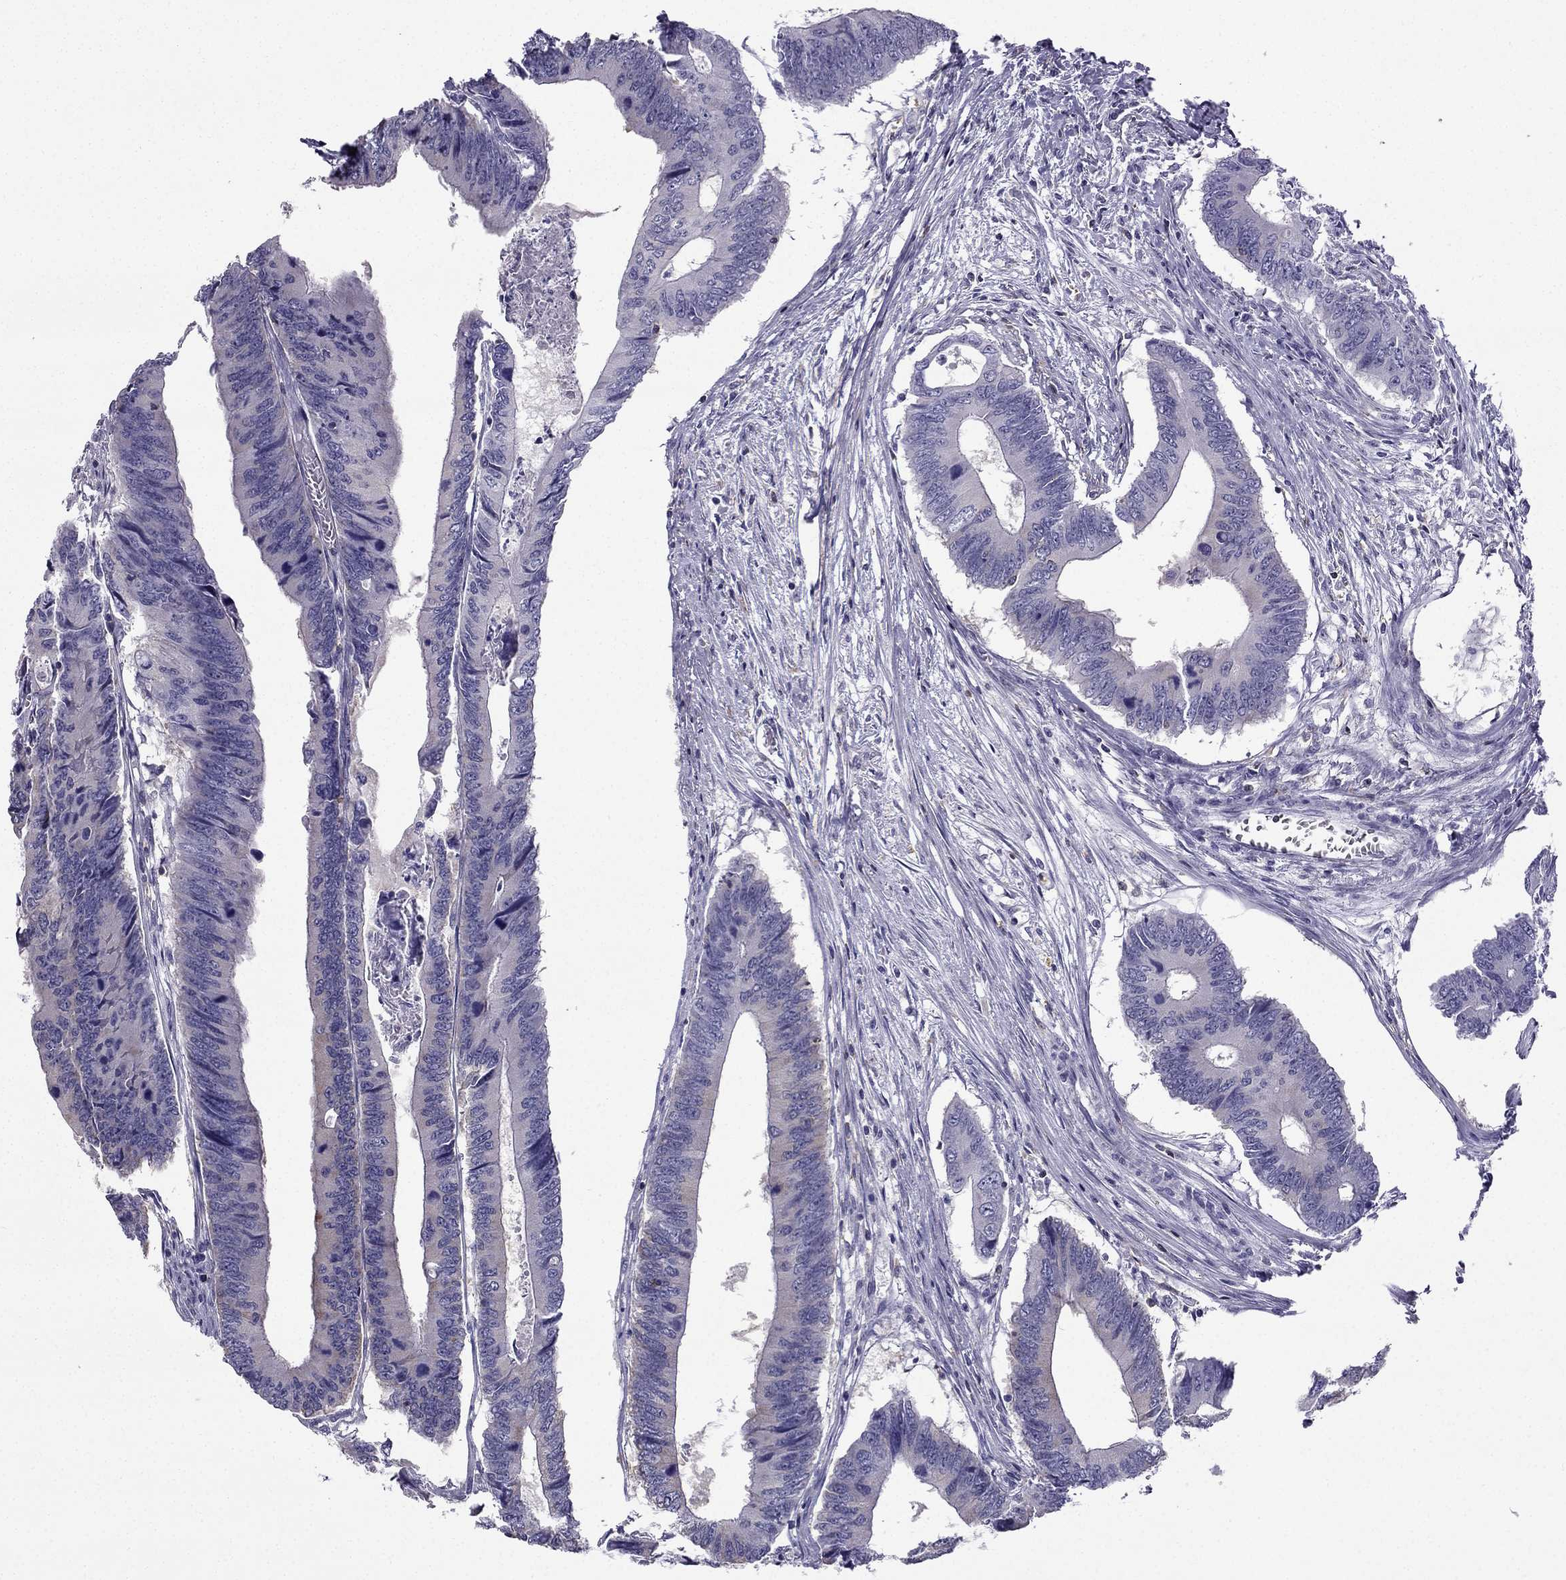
{"staining": {"intensity": "negative", "quantity": "none", "location": "none"}, "tissue": "colorectal cancer", "cell_type": "Tumor cells", "image_type": "cancer", "snomed": [{"axis": "morphology", "description": "Adenocarcinoma, NOS"}, {"axis": "topography", "description": "Colon"}], "caption": "DAB (3,3'-diaminobenzidine) immunohistochemical staining of human colorectal cancer demonstrates no significant positivity in tumor cells.", "gene": "CCK", "patient": {"sex": "male", "age": 53}}